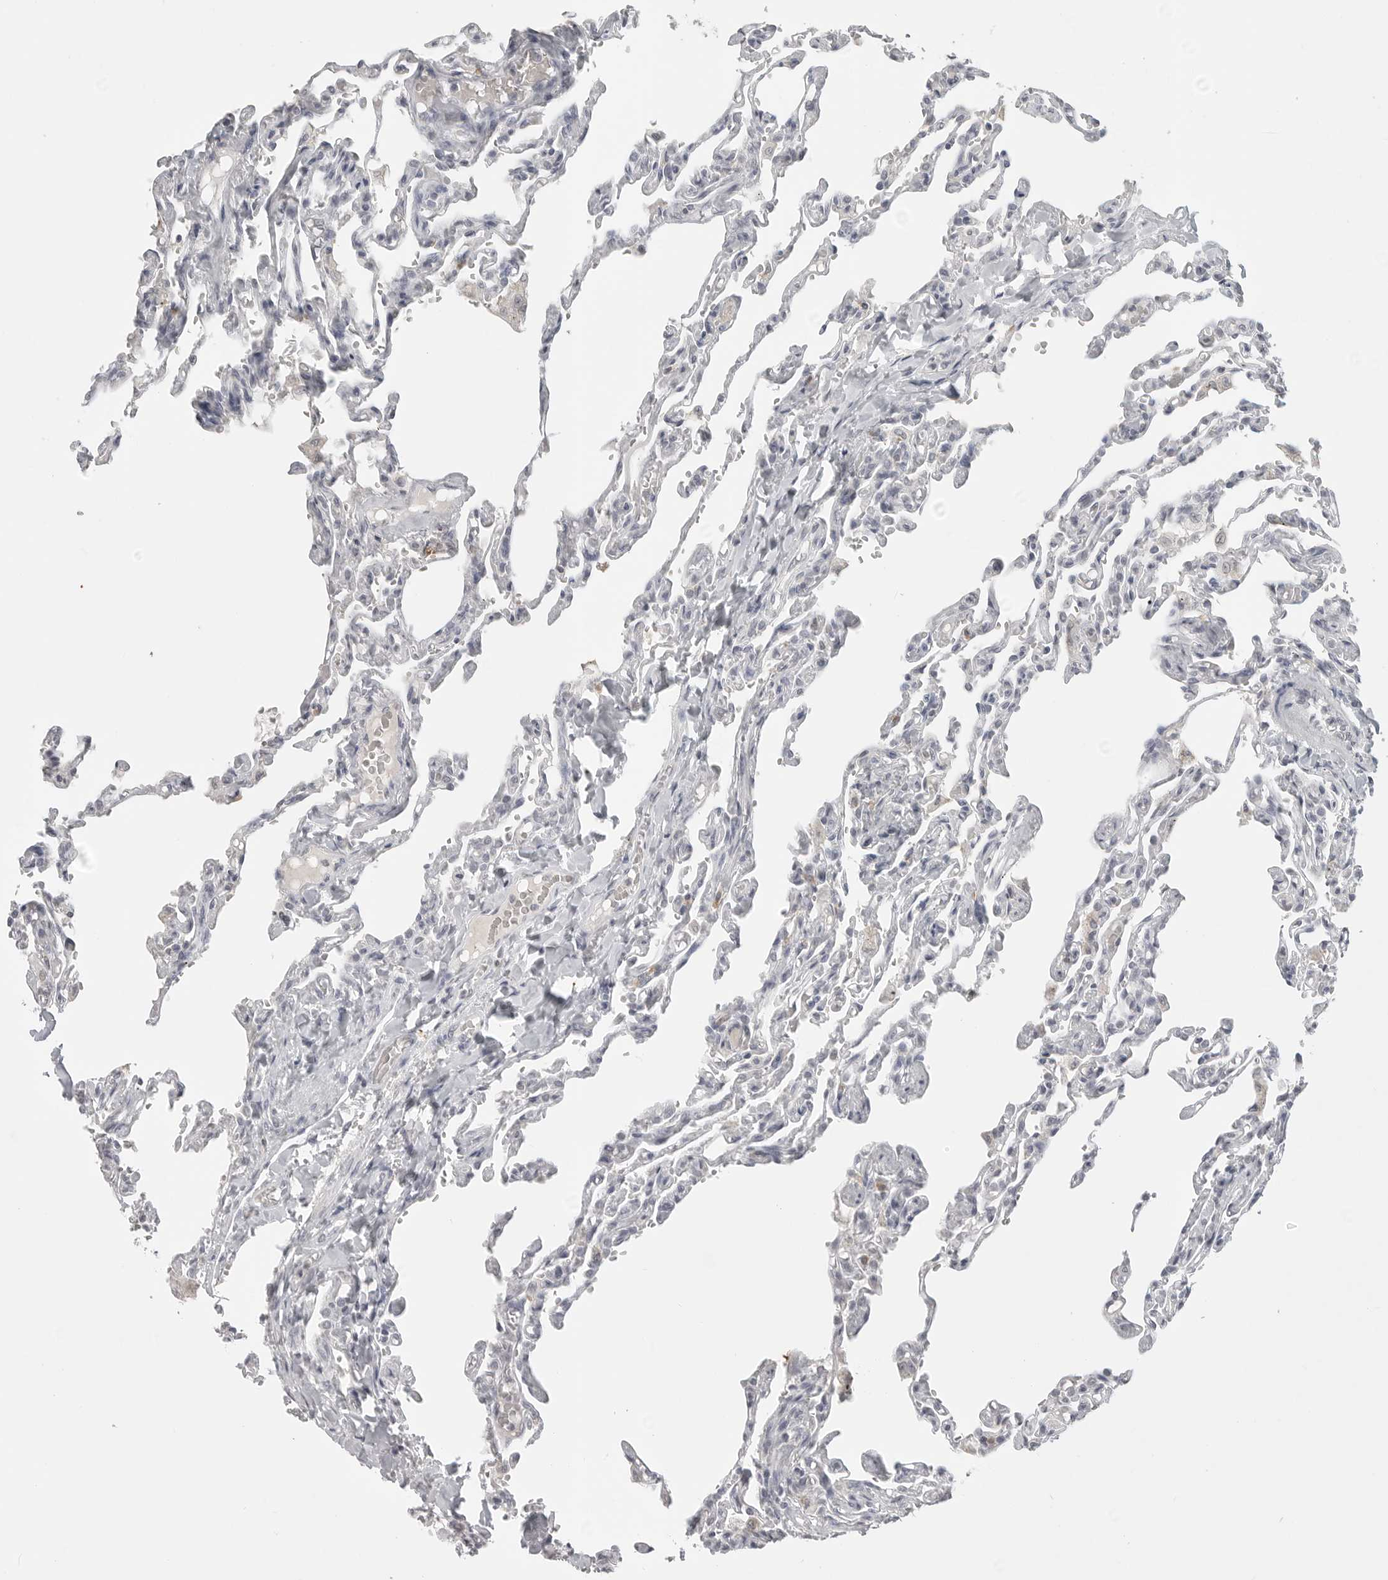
{"staining": {"intensity": "negative", "quantity": "none", "location": "none"}, "tissue": "lung", "cell_type": "Alveolar cells", "image_type": "normal", "snomed": [{"axis": "morphology", "description": "Normal tissue, NOS"}, {"axis": "topography", "description": "Lung"}], "caption": "Immunohistochemical staining of unremarkable lung demonstrates no significant expression in alveolar cells.", "gene": "PRSS1", "patient": {"sex": "male", "age": 21}}